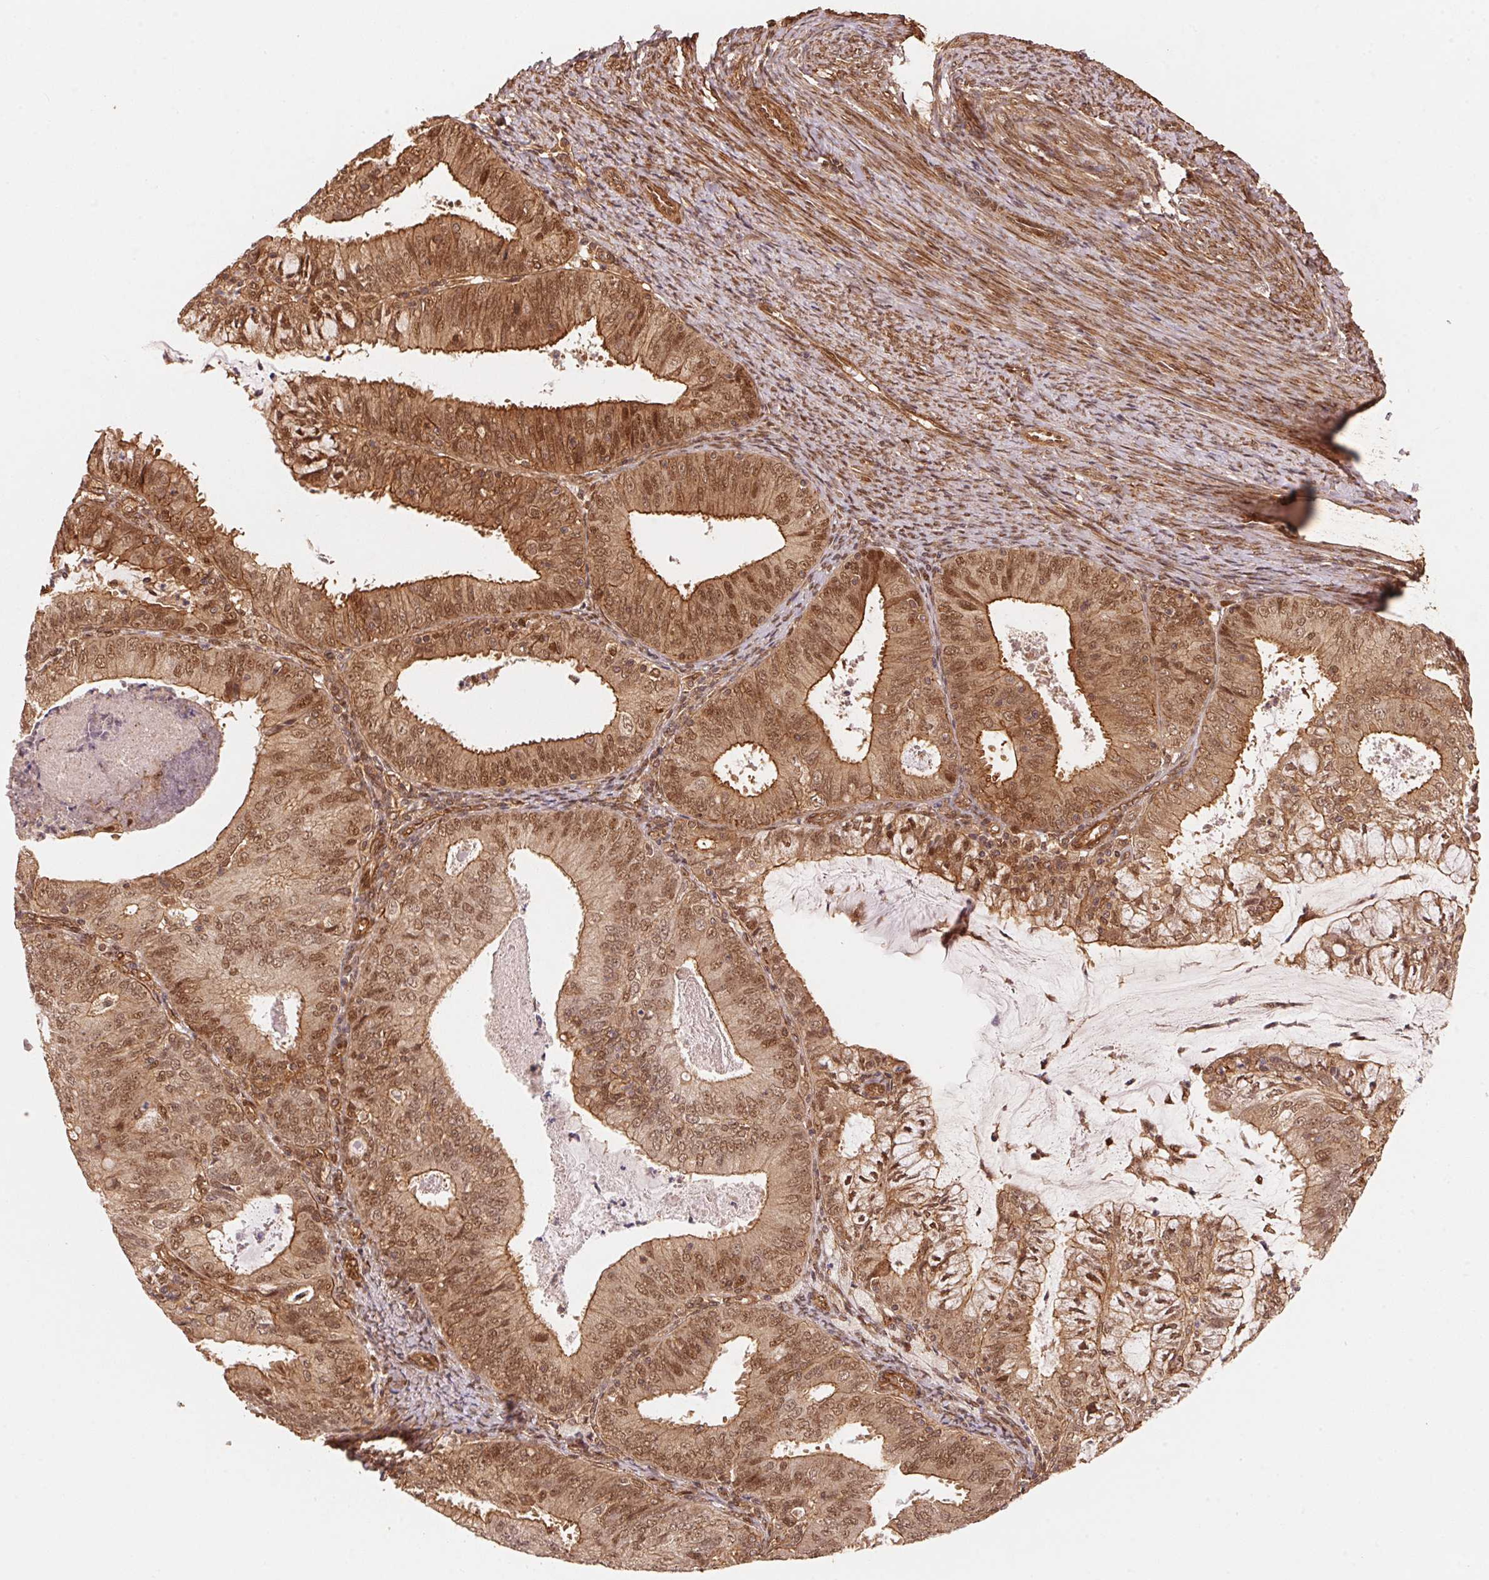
{"staining": {"intensity": "moderate", "quantity": ">75%", "location": "cytoplasmic/membranous,nuclear"}, "tissue": "endometrial cancer", "cell_type": "Tumor cells", "image_type": "cancer", "snomed": [{"axis": "morphology", "description": "Adenocarcinoma, NOS"}, {"axis": "topography", "description": "Endometrium"}], "caption": "A high-resolution image shows IHC staining of endometrial adenocarcinoma, which displays moderate cytoplasmic/membranous and nuclear staining in about >75% of tumor cells.", "gene": "TNIP2", "patient": {"sex": "female", "age": 57}}